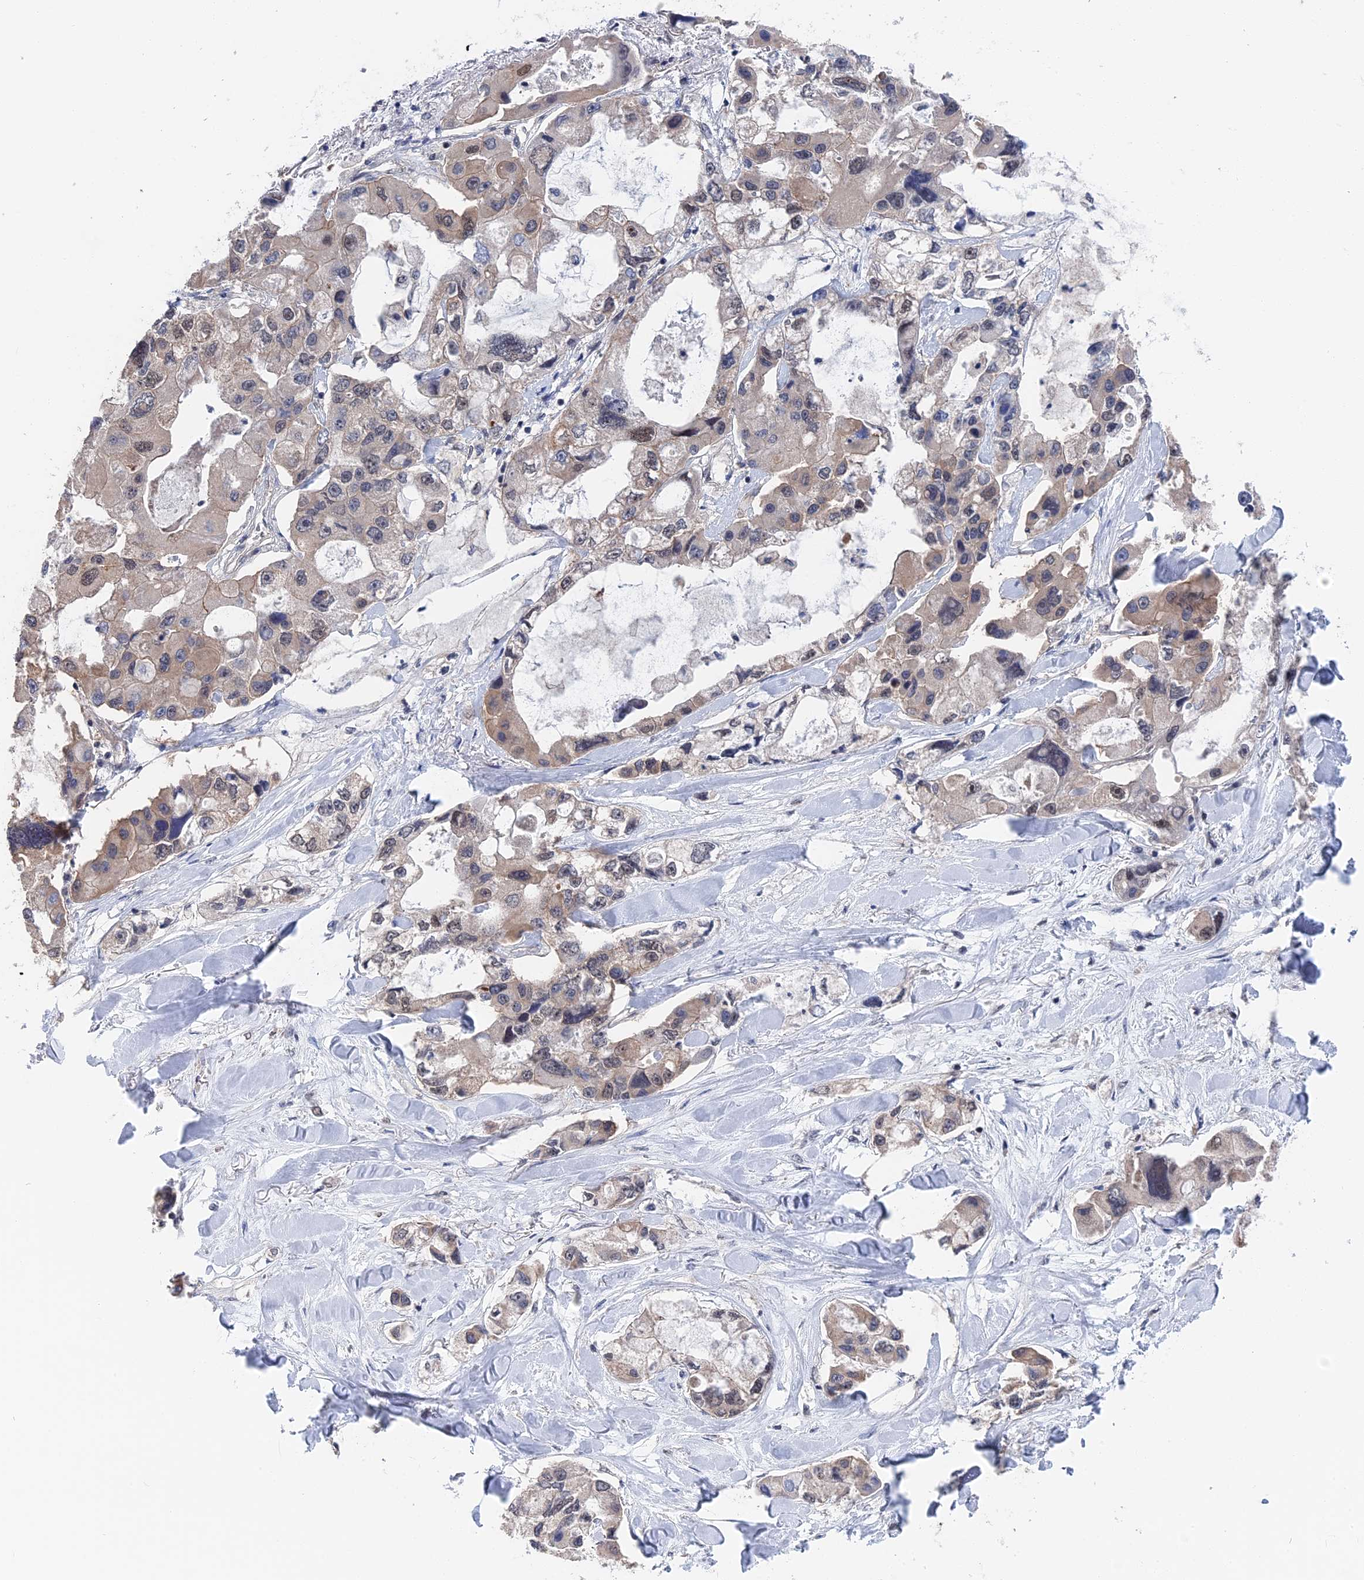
{"staining": {"intensity": "weak", "quantity": "25%-75%", "location": "cytoplasmic/membranous"}, "tissue": "lung cancer", "cell_type": "Tumor cells", "image_type": "cancer", "snomed": [{"axis": "morphology", "description": "Adenocarcinoma, NOS"}, {"axis": "topography", "description": "Lung"}], "caption": "A low amount of weak cytoplasmic/membranous expression is appreciated in approximately 25%-75% of tumor cells in lung cancer tissue. The protein of interest is shown in brown color, while the nuclei are stained blue.", "gene": "TSSC4", "patient": {"sex": "female", "age": 54}}